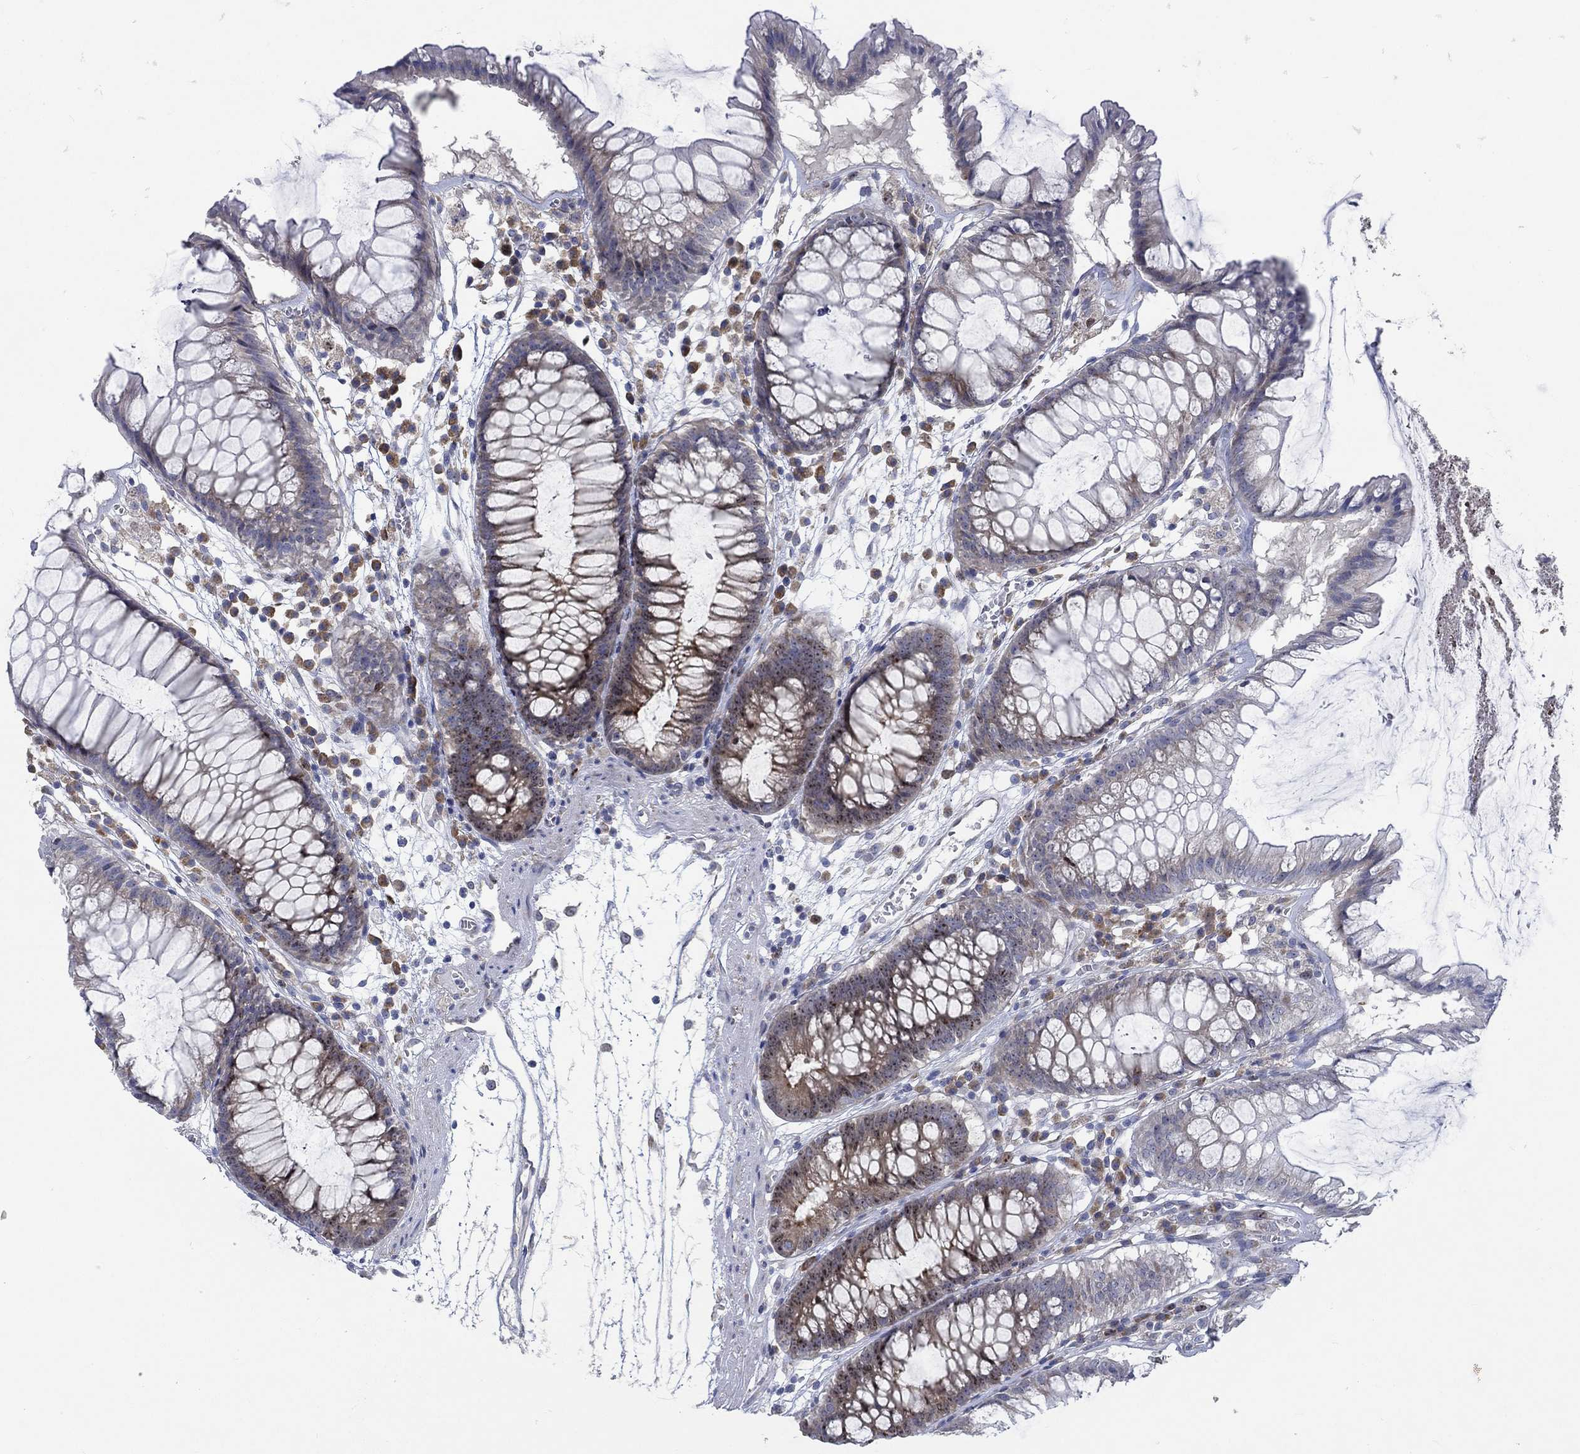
{"staining": {"intensity": "negative", "quantity": "none", "location": "none"}, "tissue": "colon", "cell_type": "Endothelial cells", "image_type": "normal", "snomed": [{"axis": "morphology", "description": "Normal tissue, NOS"}, {"axis": "morphology", "description": "Adenocarcinoma, NOS"}, {"axis": "topography", "description": "Colon"}], "caption": "A high-resolution image shows immunohistochemistry (IHC) staining of benign colon, which shows no significant staining in endothelial cells.", "gene": "MMP24", "patient": {"sex": "male", "age": 65}}